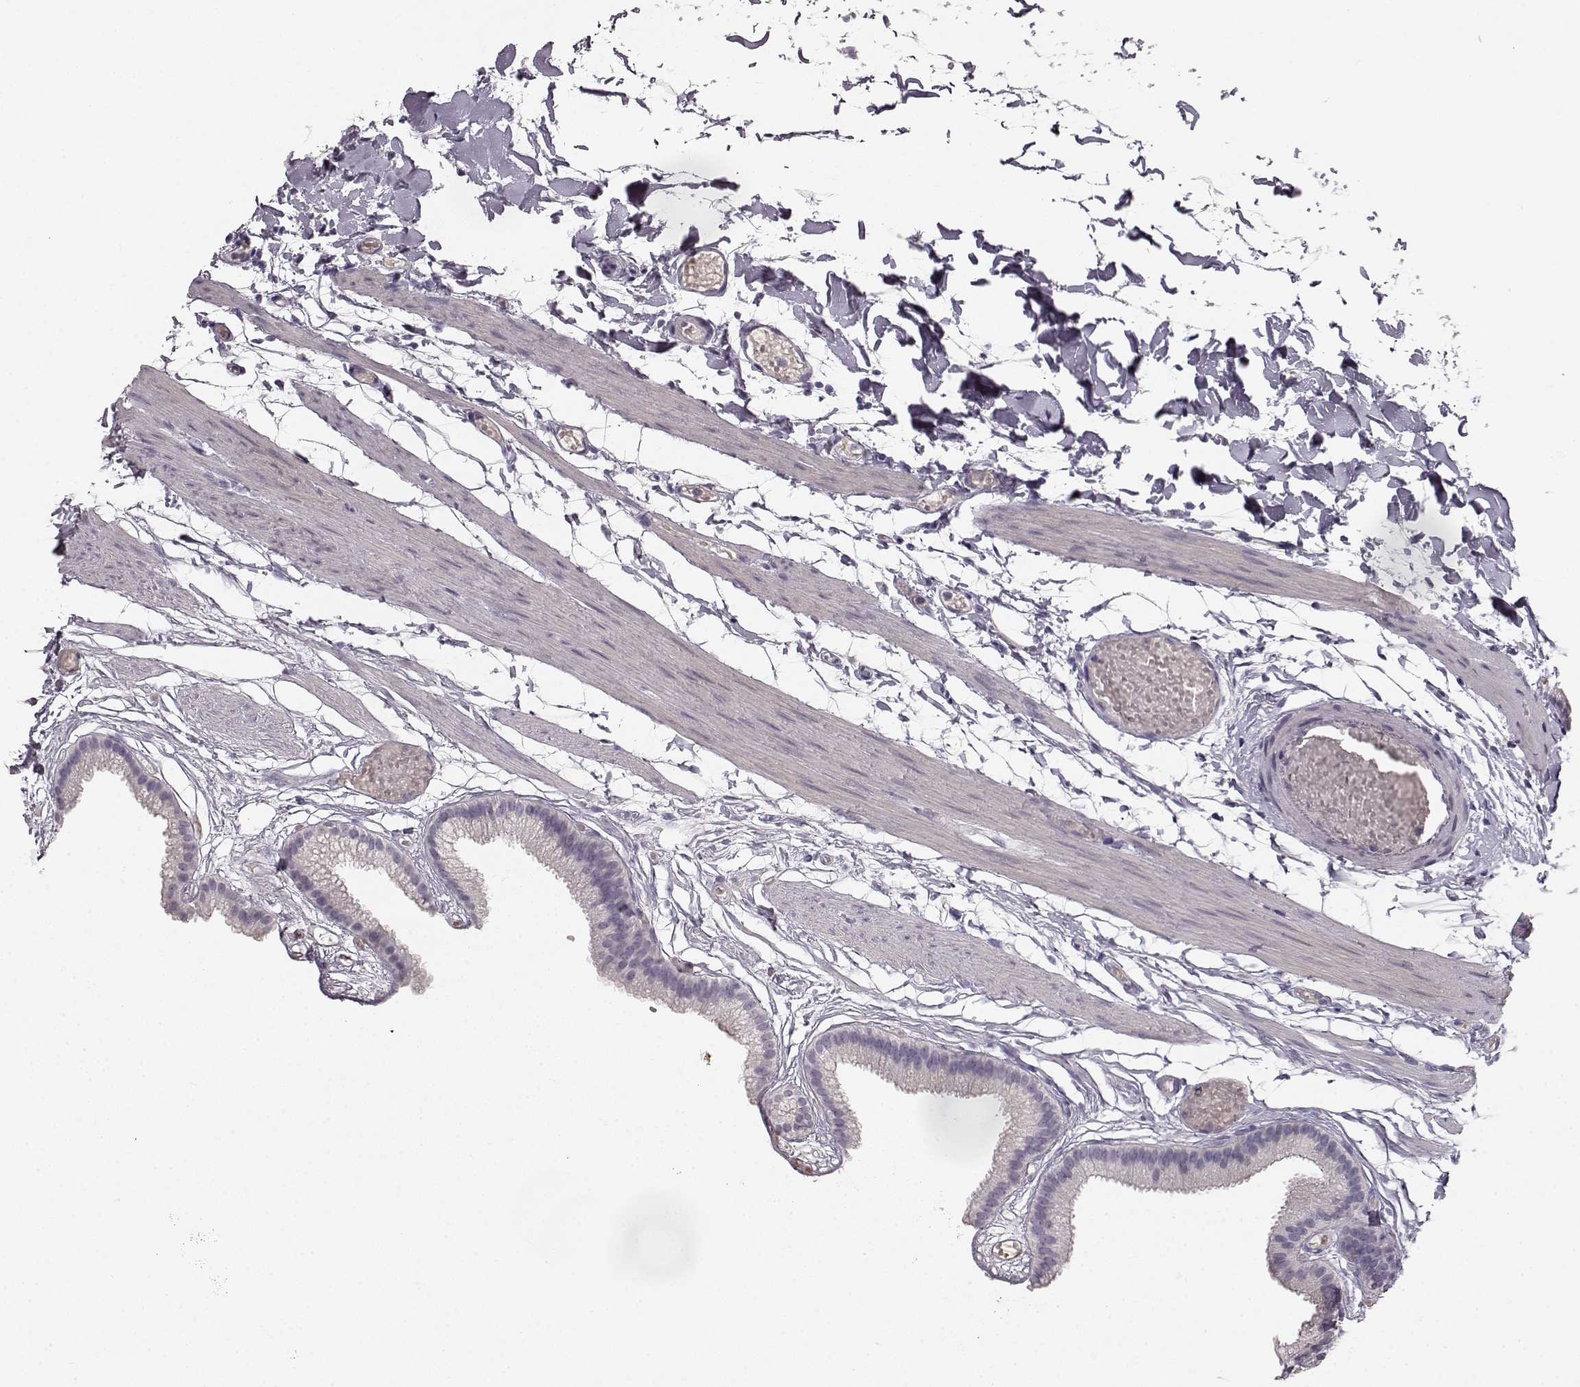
{"staining": {"intensity": "negative", "quantity": "none", "location": "none"}, "tissue": "gallbladder", "cell_type": "Glandular cells", "image_type": "normal", "snomed": [{"axis": "morphology", "description": "Normal tissue, NOS"}, {"axis": "topography", "description": "Gallbladder"}], "caption": "IHC photomicrograph of benign gallbladder: gallbladder stained with DAB displays no significant protein staining in glandular cells. (DAB (3,3'-diaminobenzidine) immunohistochemistry (IHC), high magnification).", "gene": "KIAA0319", "patient": {"sex": "female", "age": 45}}